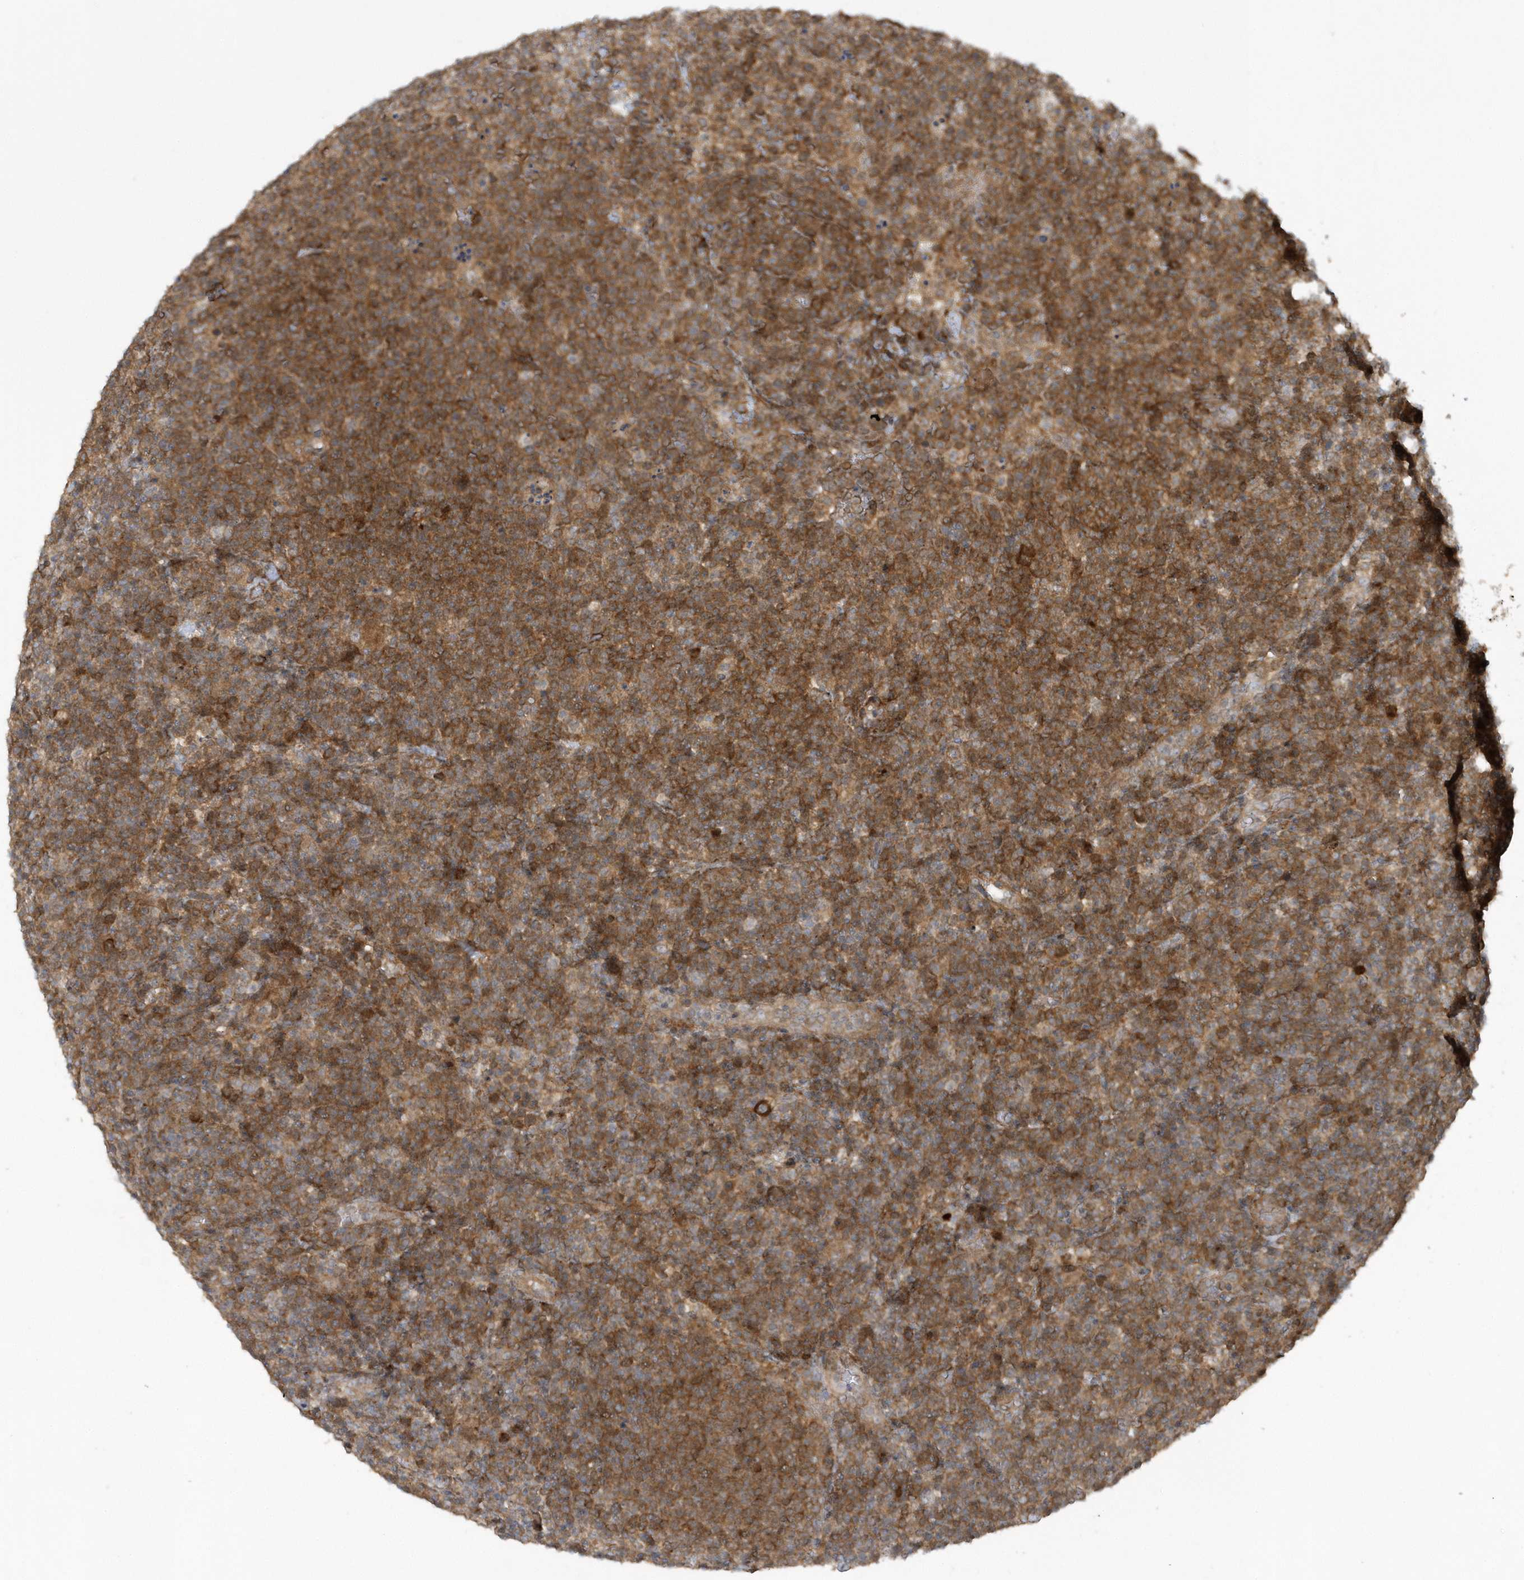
{"staining": {"intensity": "moderate", "quantity": ">75%", "location": "cytoplasmic/membranous"}, "tissue": "lymphoma", "cell_type": "Tumor cells", "image_type": "cancer", "snomed": [{"axis": "morphology", "description": "Malignant lymphoma, non-Hodgkin's type, High grade"}, {"axis": "topography", "description": "Lymph node"}], "caption": "The photomicrograph displays immunohistochemical staining of high-grade malignant lymphoma, non-Hodgkin's type. There is moderate cytoplasmic/membranous positivity is present in about >75% of tumor cells.", "gene": "THG1L", "patient": {"sex": "male", "age": 61}}